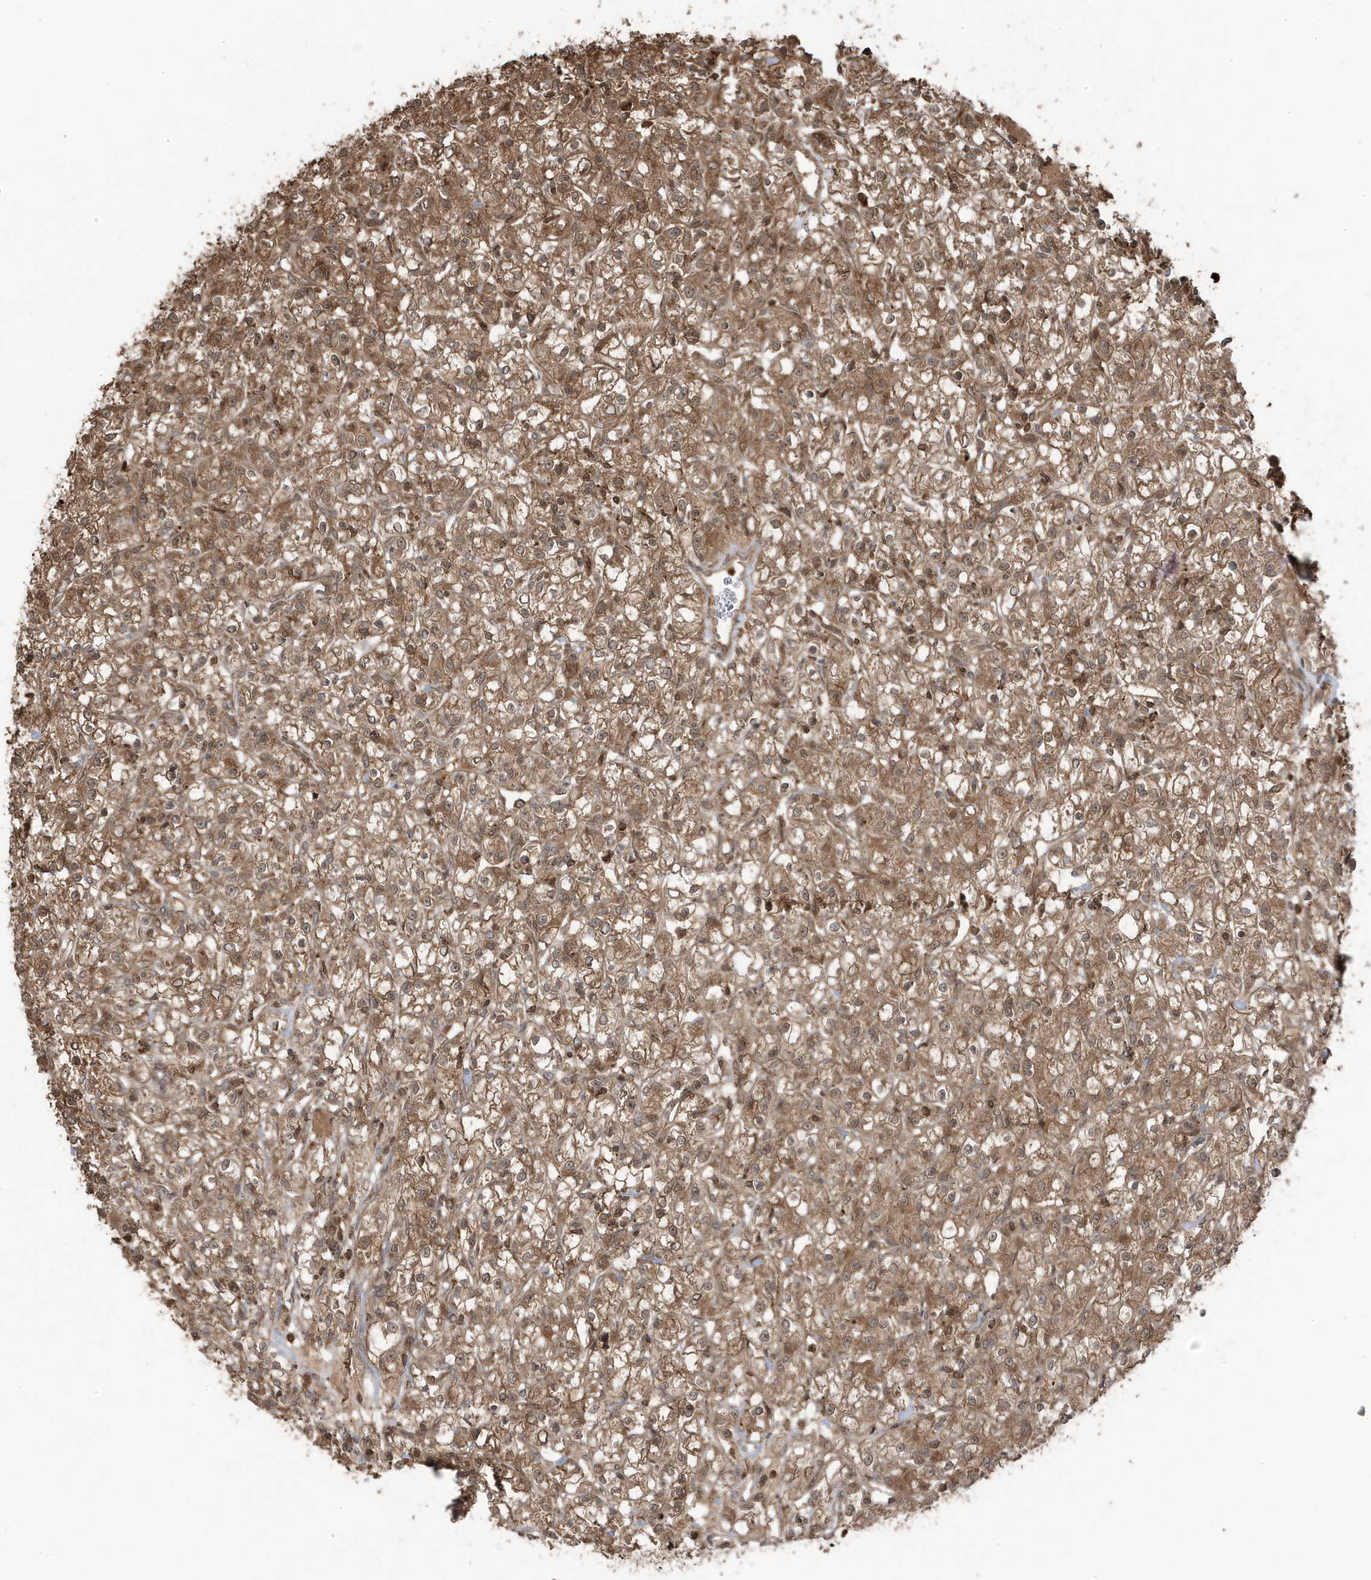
{"staining": {"intensity": "moderate", "quantity": ">75%", "location": "cytoplasmic/membranous"}, "tissue": "renal cancer", "cell_type": "Tumor cells", "image_type": "cancer", "snomed": [{"axis": "morphology", "description": "Adenocarcinoma, NOS"}, {"axis": "topography", "description": "Kidney"}], "caption": "Renal adenocarcinoma tissue displays moderate cytoplasmic/membranous positivity in about >75% of tumor cells, visualized by immunohistochemistry. (brown staining indicates protein expression, while blue staining denotes nuclei).", "gene": "ASAP1", "patient": {"sex": "female", "age": 59}}